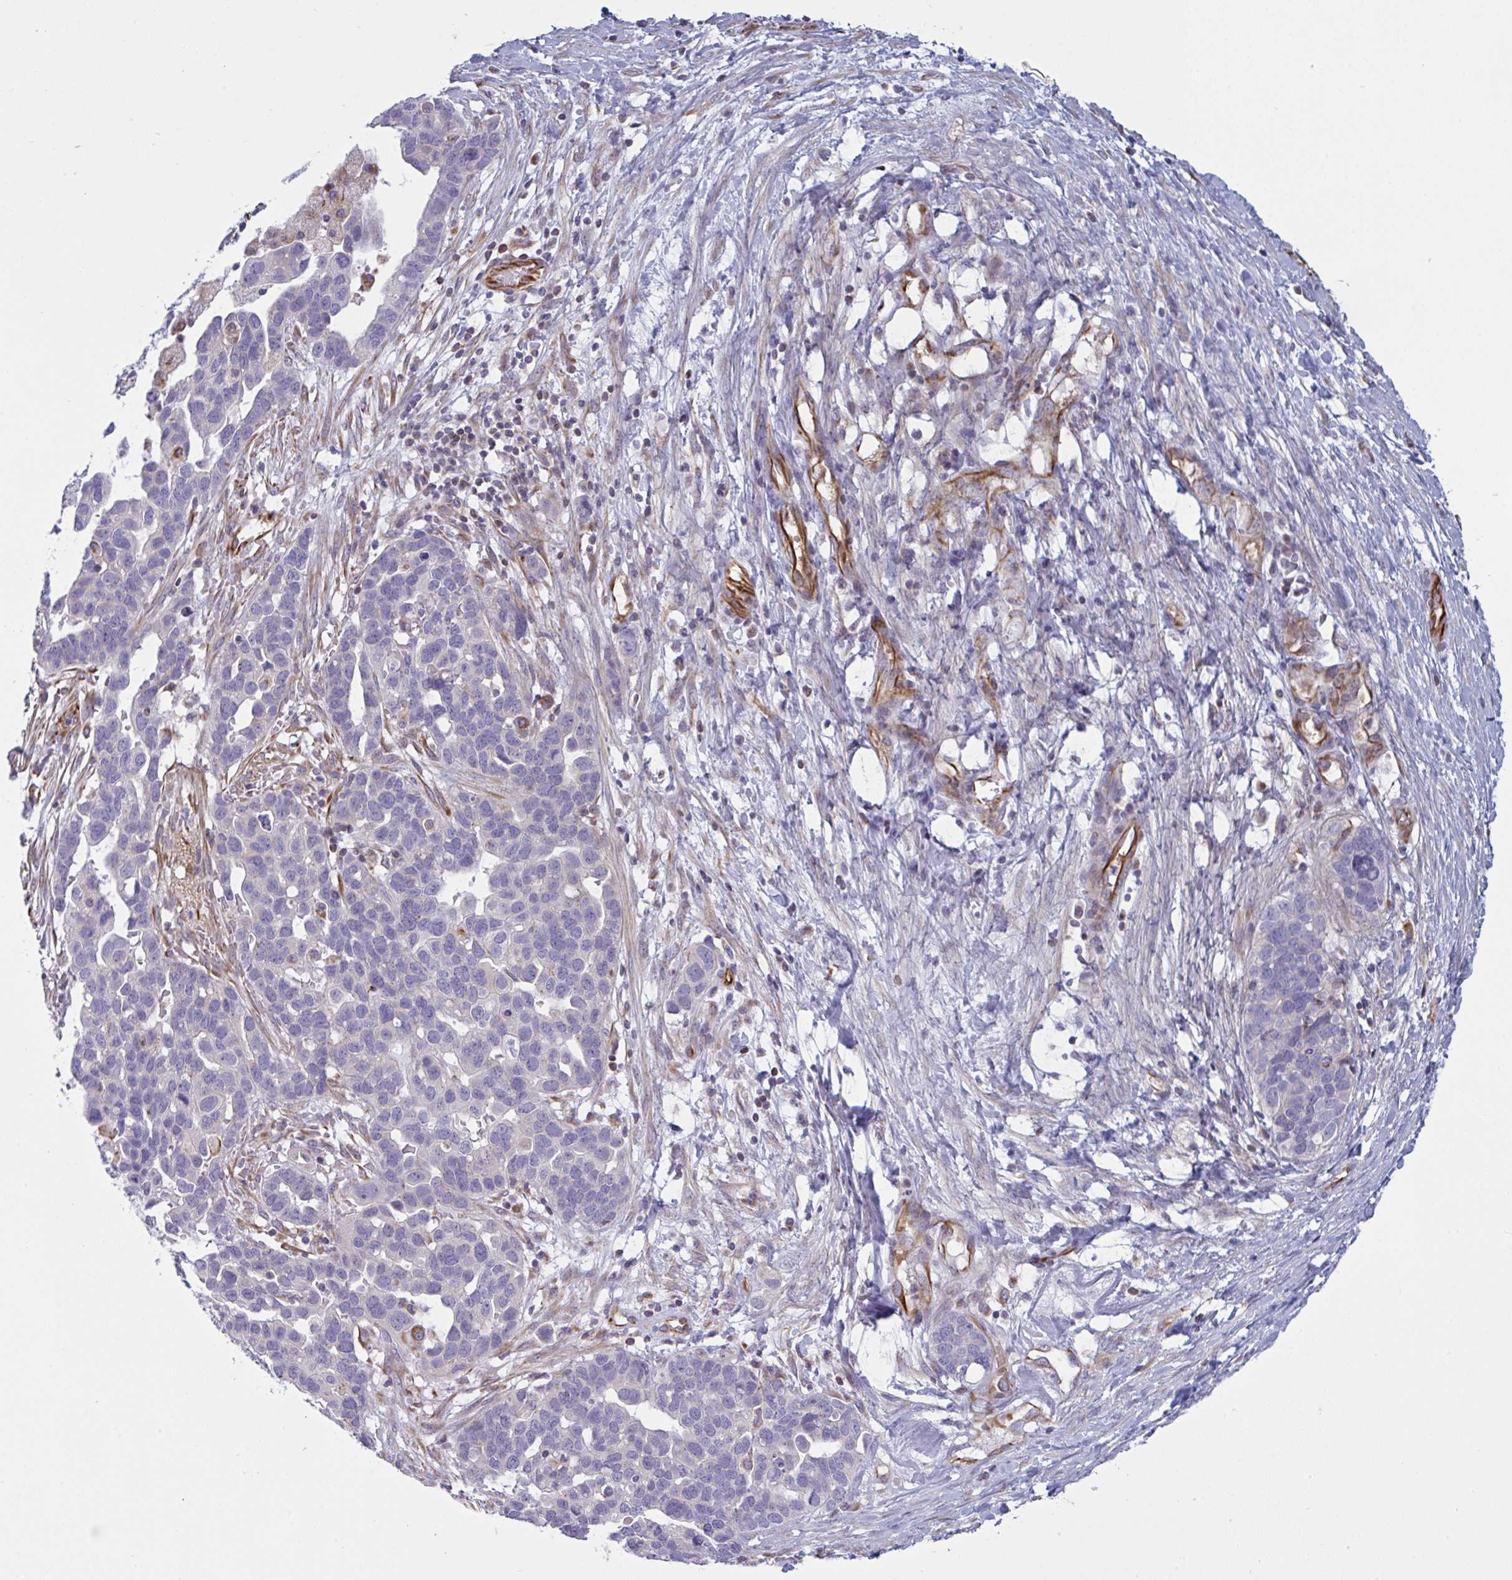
{"staining": {"intensity": "negative", "quantity": "none", "location": "none"}, "tissue": "ovarian cancer", "cell_type": "Tumor cells", "image_type": "cancer", "snomed": [{"axis": "morphology", "description": "Cystadenocarcinoma, serous, NOS"}, {"axis": "topography", "description": "Ovary"}], "caption": "High magnification brightfield microscopy of ovarian cancer stained with DAB (3,3'-diaminobenzidine) (brown) and counterstained with hematoxylin (blue): tumor cells show no significant expression.", "gene": "DCBLD1", "patient": {"sex": "female", "age": 54}}